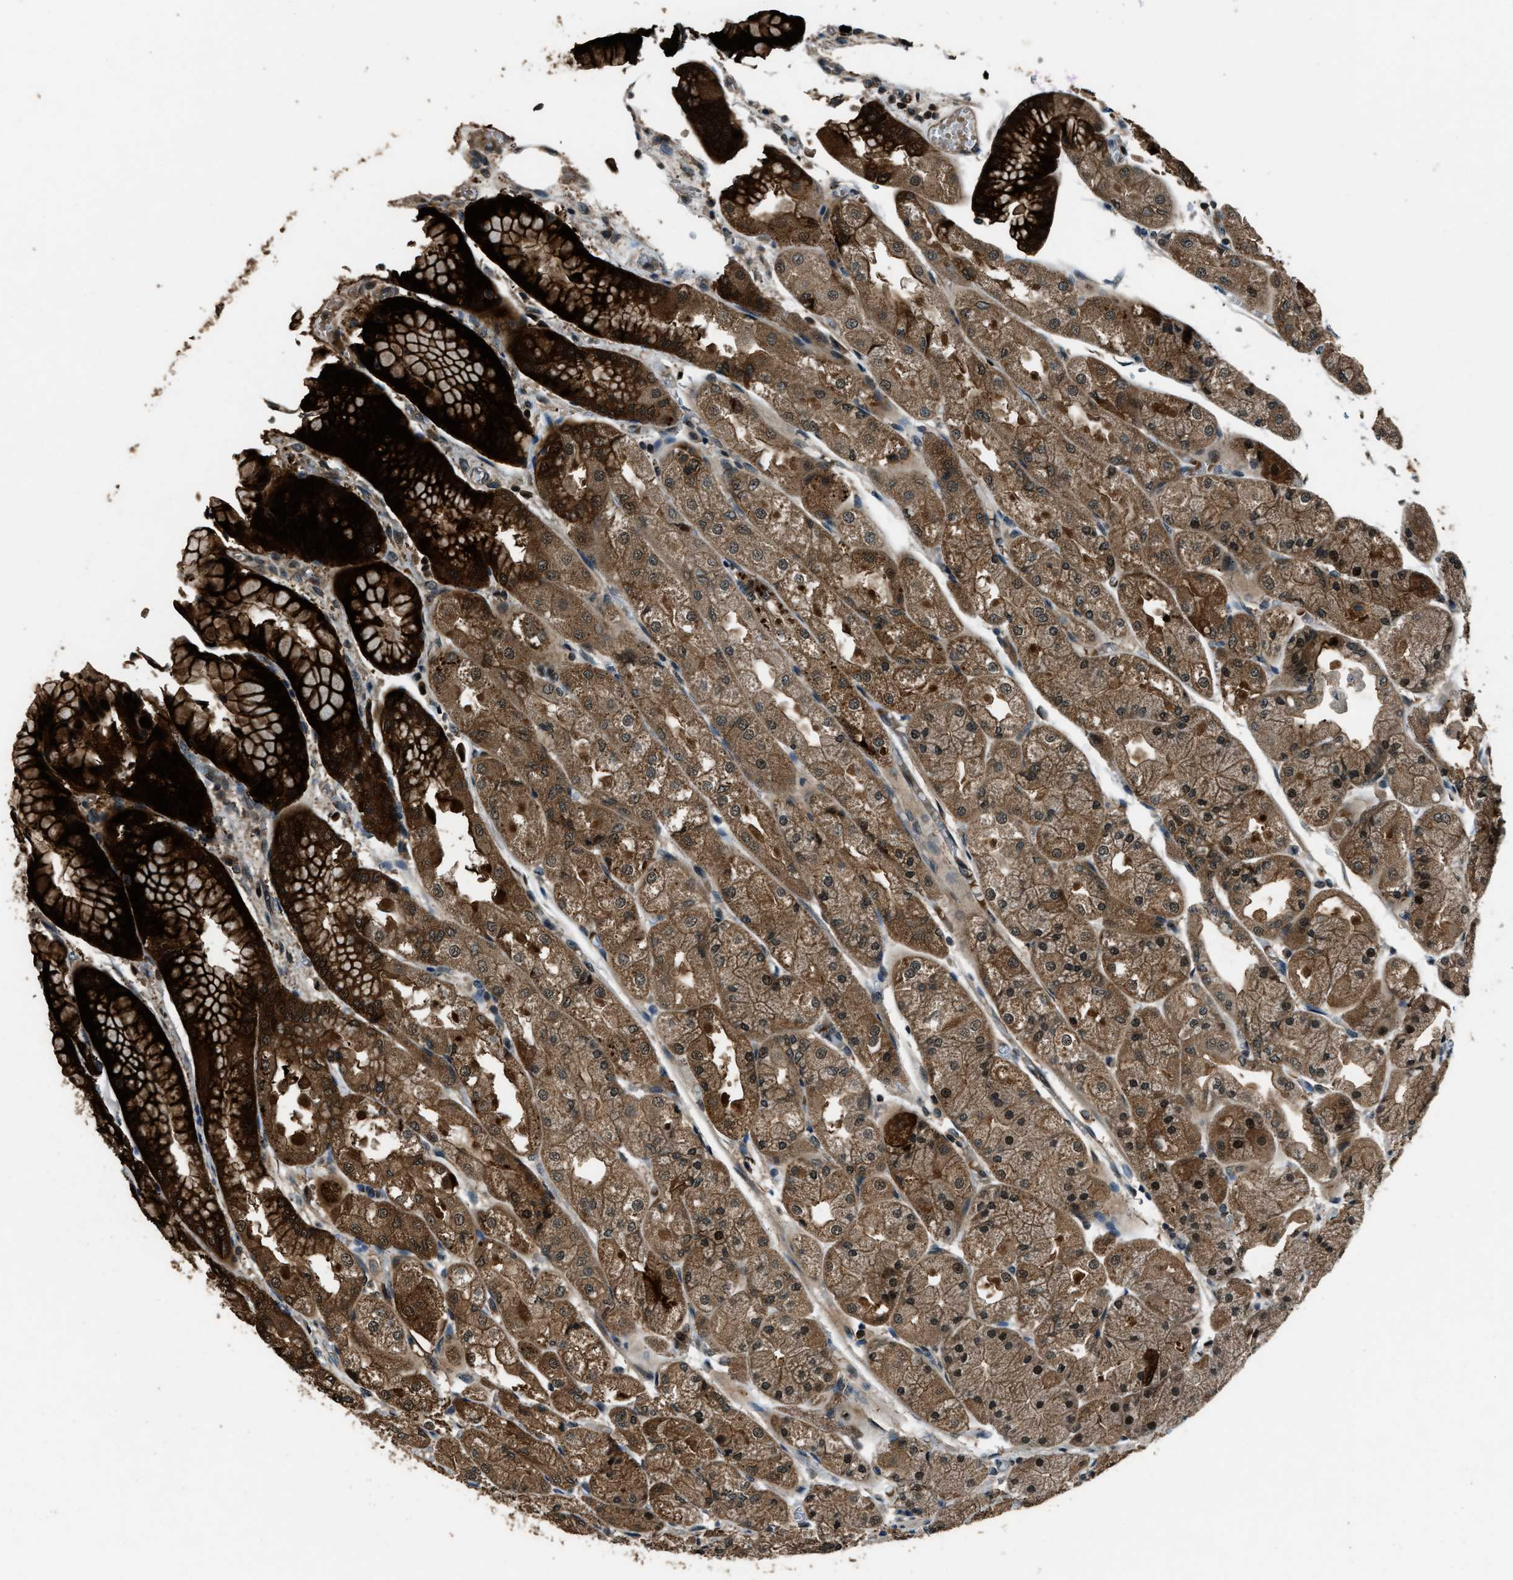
{"staining": {"intensity": "strong", "quantity": ">75%", "location": "cytoplasmic/membranous,nuclear"}, "tissue": "stomach", "cell_type": "Glandular cells", "image_type": "normal", "snomed": [{"axis": "morphology", "description": "Normal tissue, NOS"}, {"axis": "topography", "description": "Stomach, upper"}], "caption": "DAB immunohistochemical staining of unremarkable stomach shows strong cytoplasmic/membranous,nuclear protein positivity in about >75% of glandular cells.", "gene": "NUDCD3", "patient": {"sex": "male", "age": 72}}